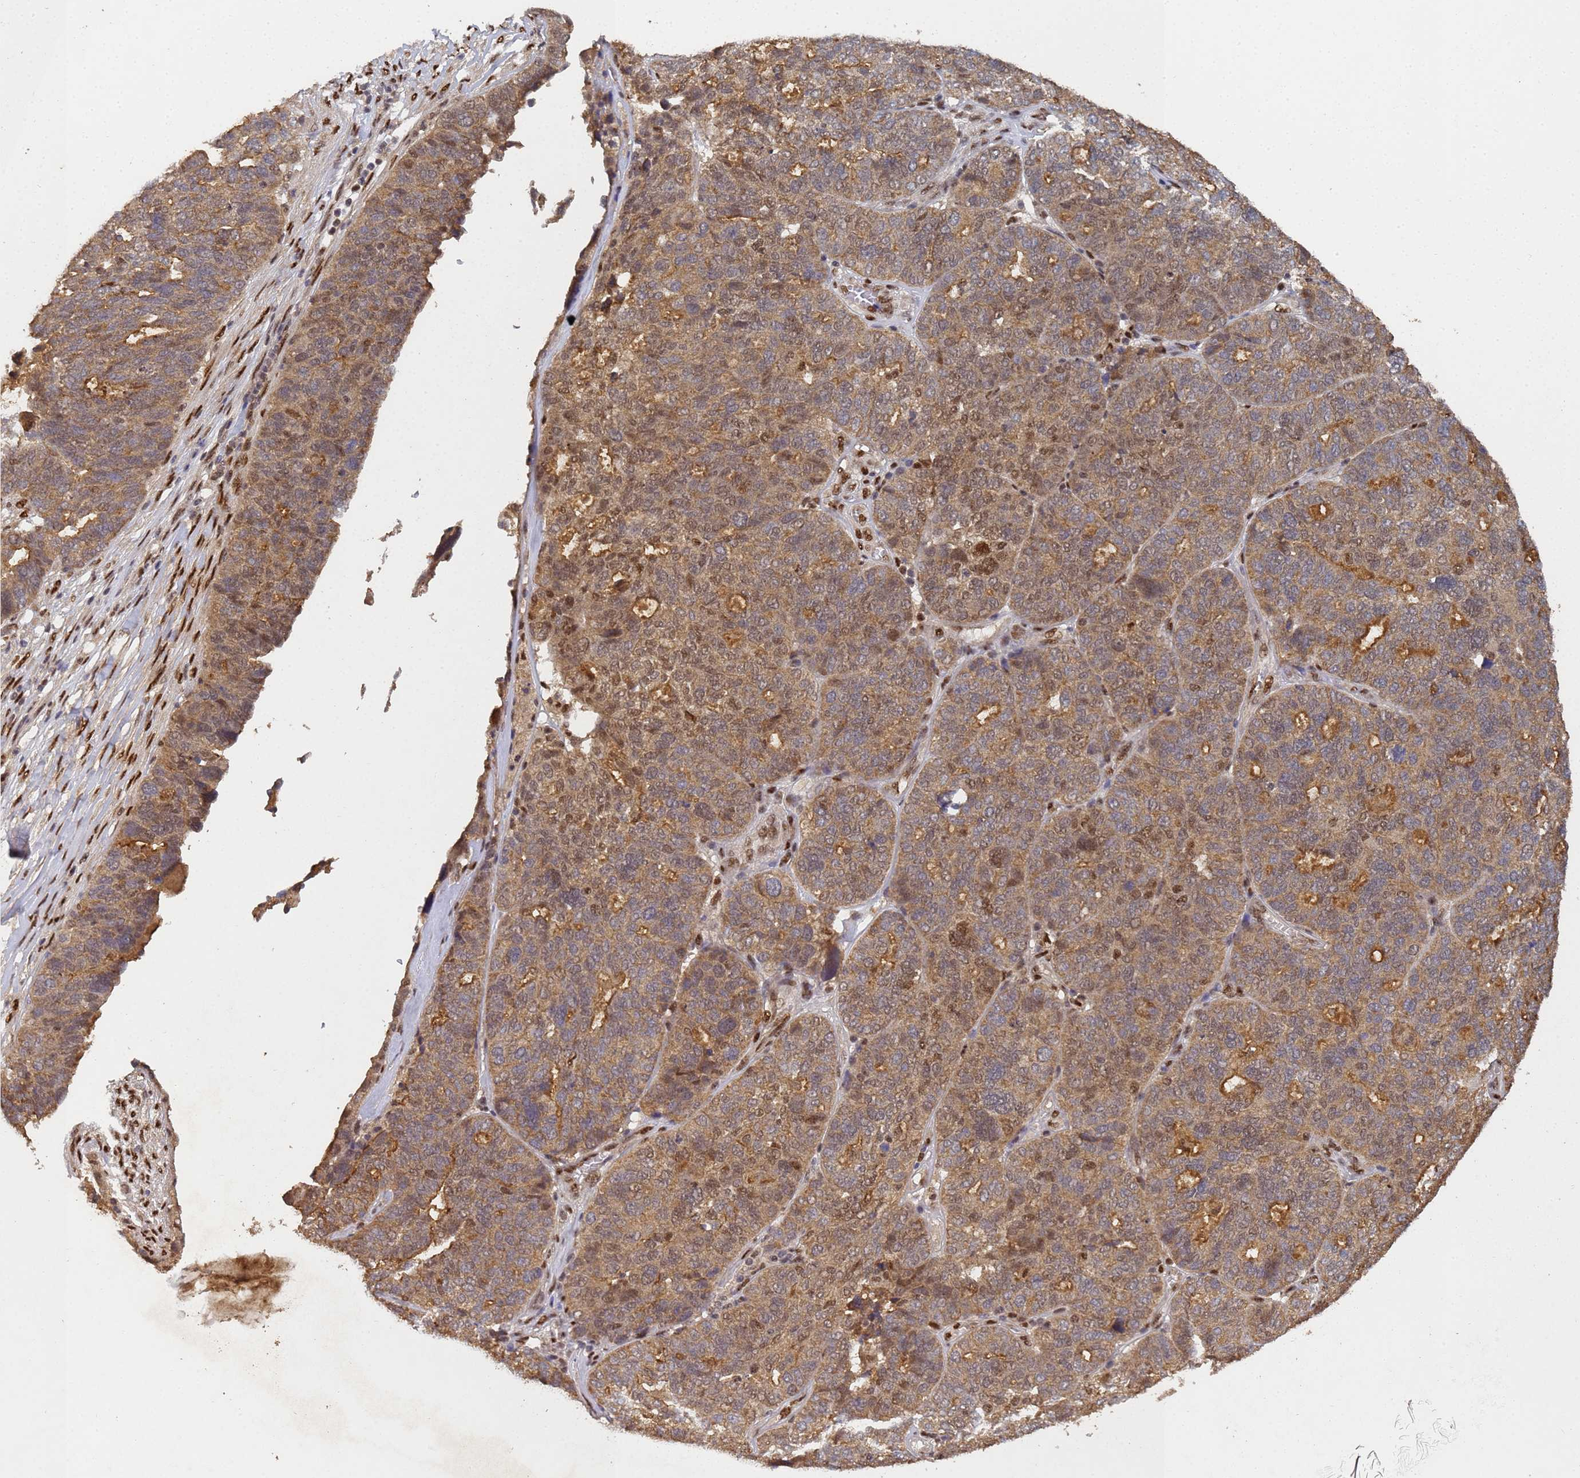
{"staining": {"intensity": "moderate", "quantity": ">75%", "location": "cytoplasmic/membranous"}, "tissue": "ovarian cancer", "cell_type": "Tumor cells", "image_type": "cancer", "snomed": [{"axis": "morphology", "description": "Cystadenocarcinoma, serous, NOS"}, {"axis": "topography", "description": "Ovary"}], "caption": "Human serous cystadenocarcinoma (ovarian) stained with a protein marker displays moderate staining in tumor cells.", "gene": "SECISBP2", "patient": {"sex": "female", "age": 59}}